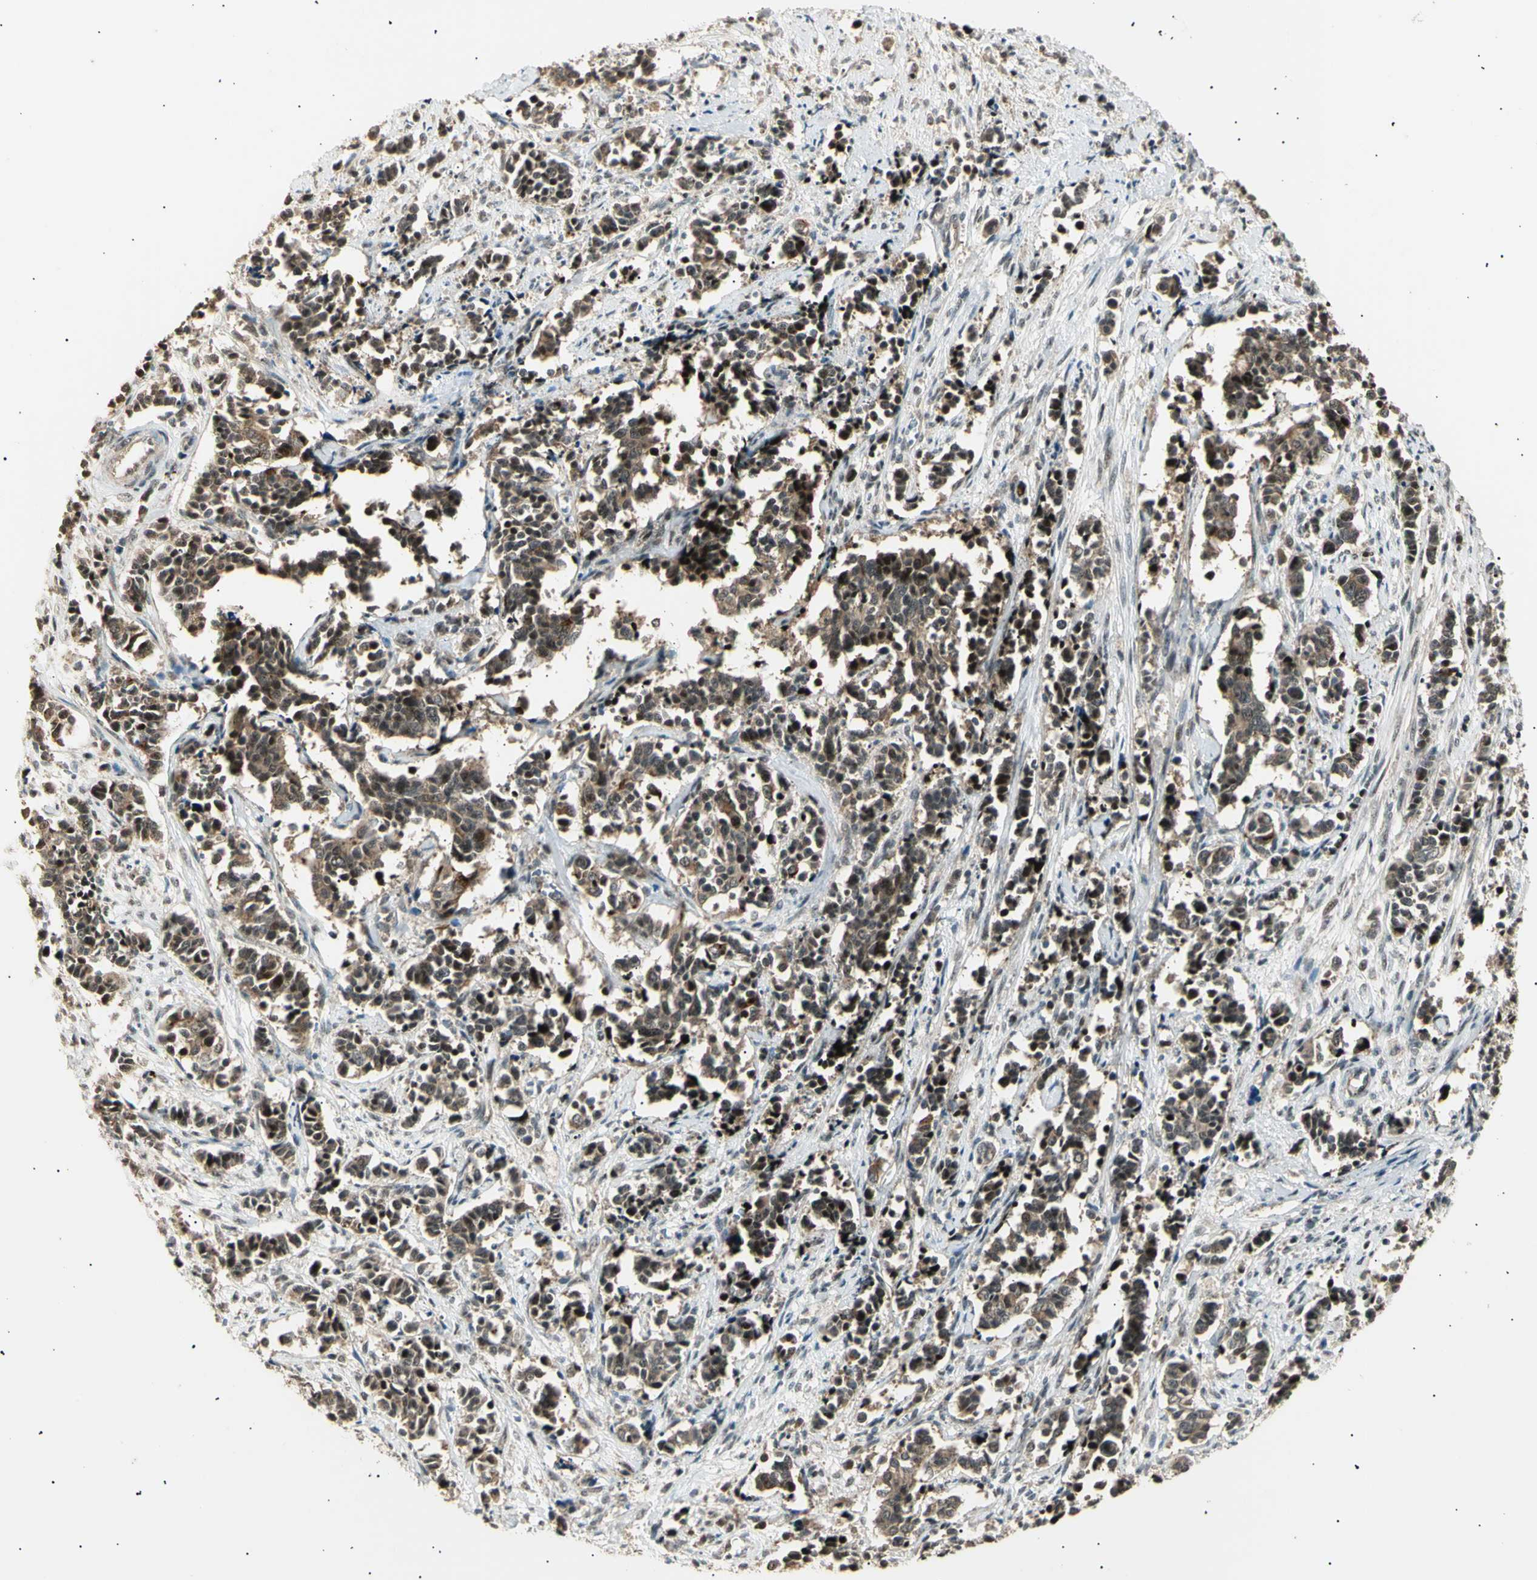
{"staining": {"intensity": "weak", "quantity": ">75%", "location": "cytoplasmic/membranous,nuclear"}, "tissue": "cervical cancer", "cell_type": "Tumor cells", "image_type": "cancer", "snomed": [{"axis": "morphology", "description": "Normal tissue, NOS"}, {"axis": "morphology", "description": "Squamous cell carcinoma, NOS"}, {"axis": "topography", "description": "Cervix"}], "caption": "Immunohistochemistry of squamous cell carcinoma (cervical) shows low levels of weak cytoplasmic/membranous and nuclear positivity in approximately >75% of tumor cells.", "gene": "NUAK2", "patient": {"sex": "female", "age": 35}}